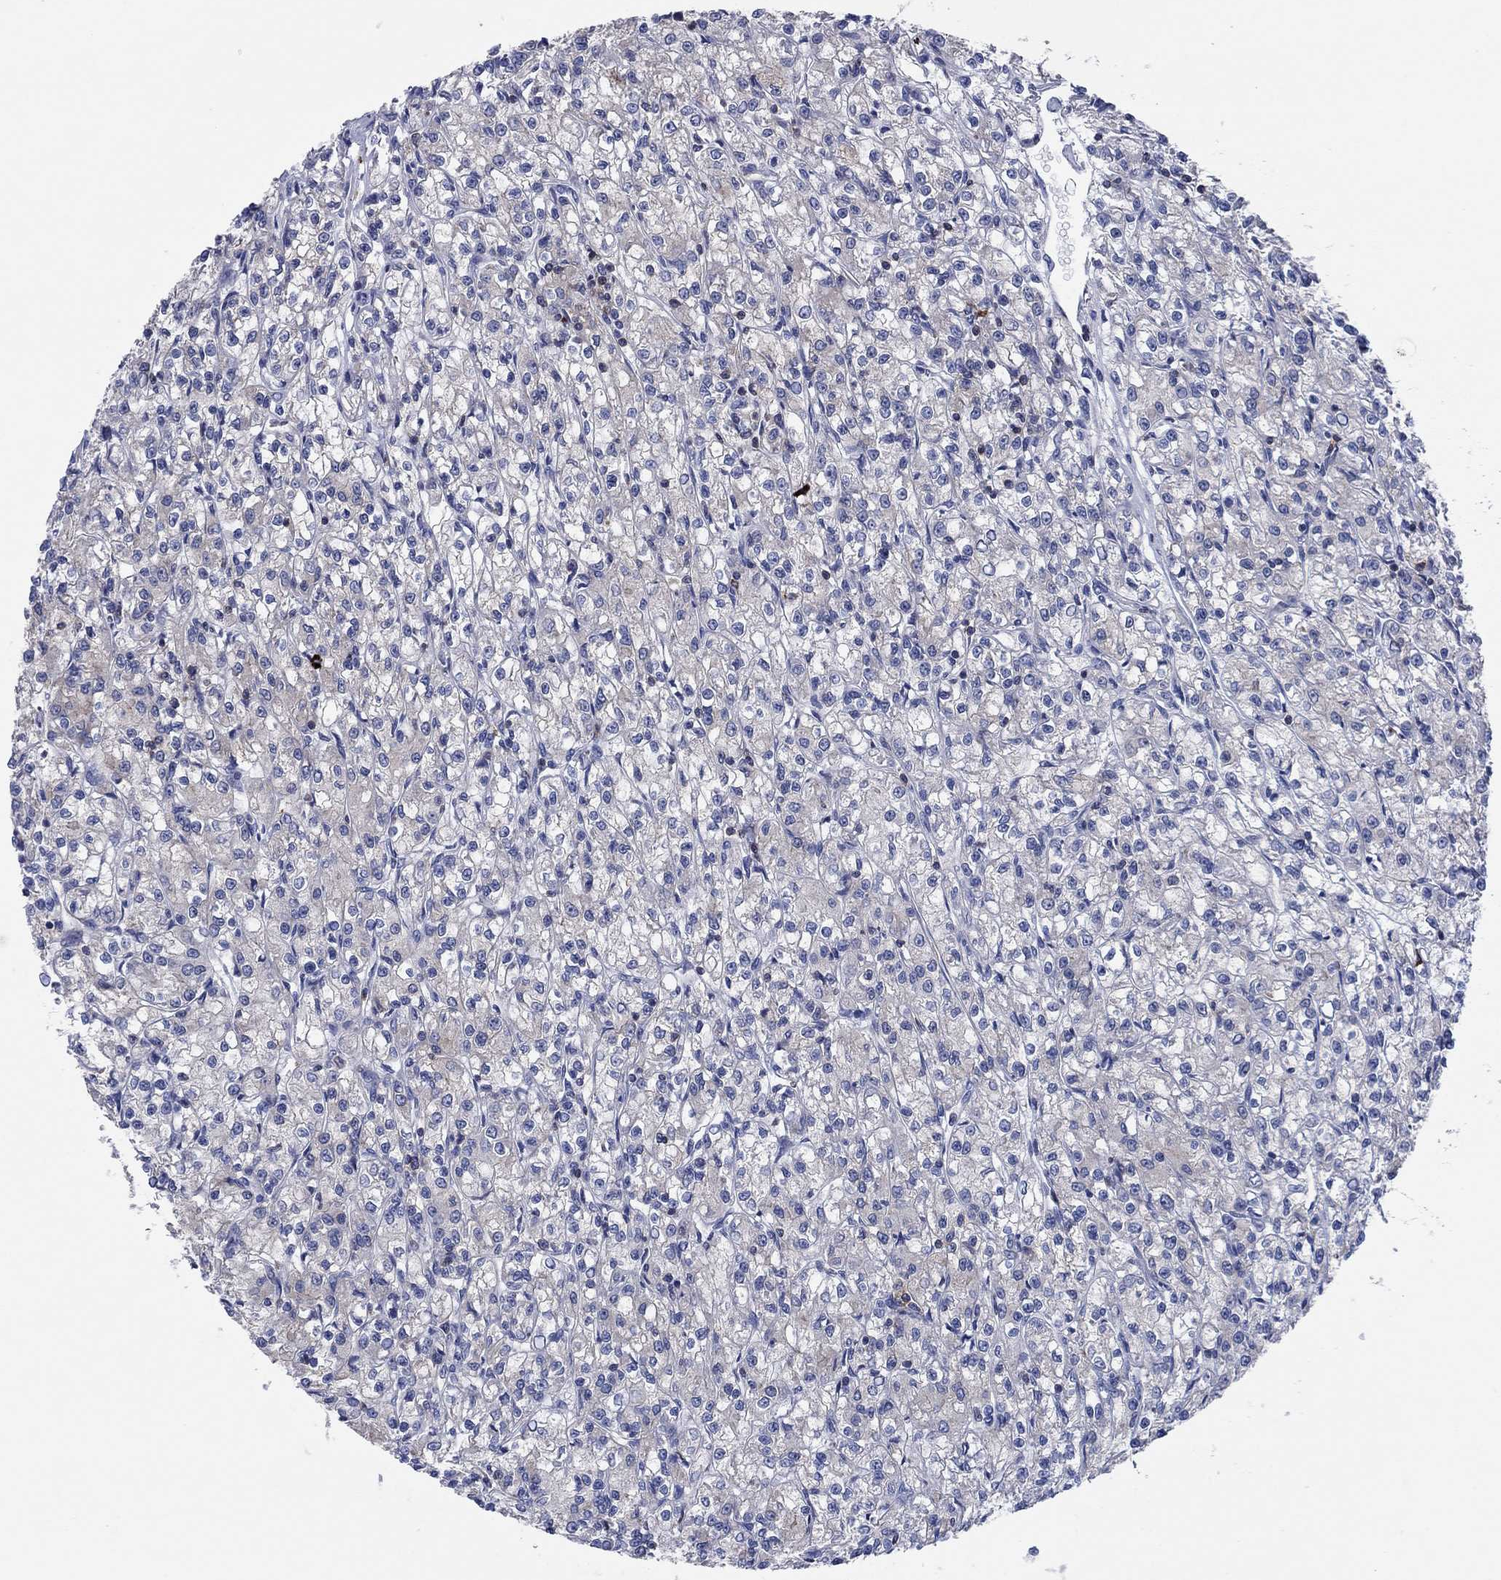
{"staining": {"intensity": "negative", "quantity": "none", "location": "none"}, "tissue": "renal cancer", "cell_type": "Tumor cells", "image_type": "cancer", "snomed": [{"axis": "morphology", "description": "Adenocarcinoma, NOS"}, {"axis": "topography", "description": "Kidney"}], "caption": "High power microscopy image of an immunohistochemistry histopathology image of renal adenocarcinoma, revealing no significant expression in tumor cells.", "gene": "PVR", "patient": {"sex": "female", "age": 59}}